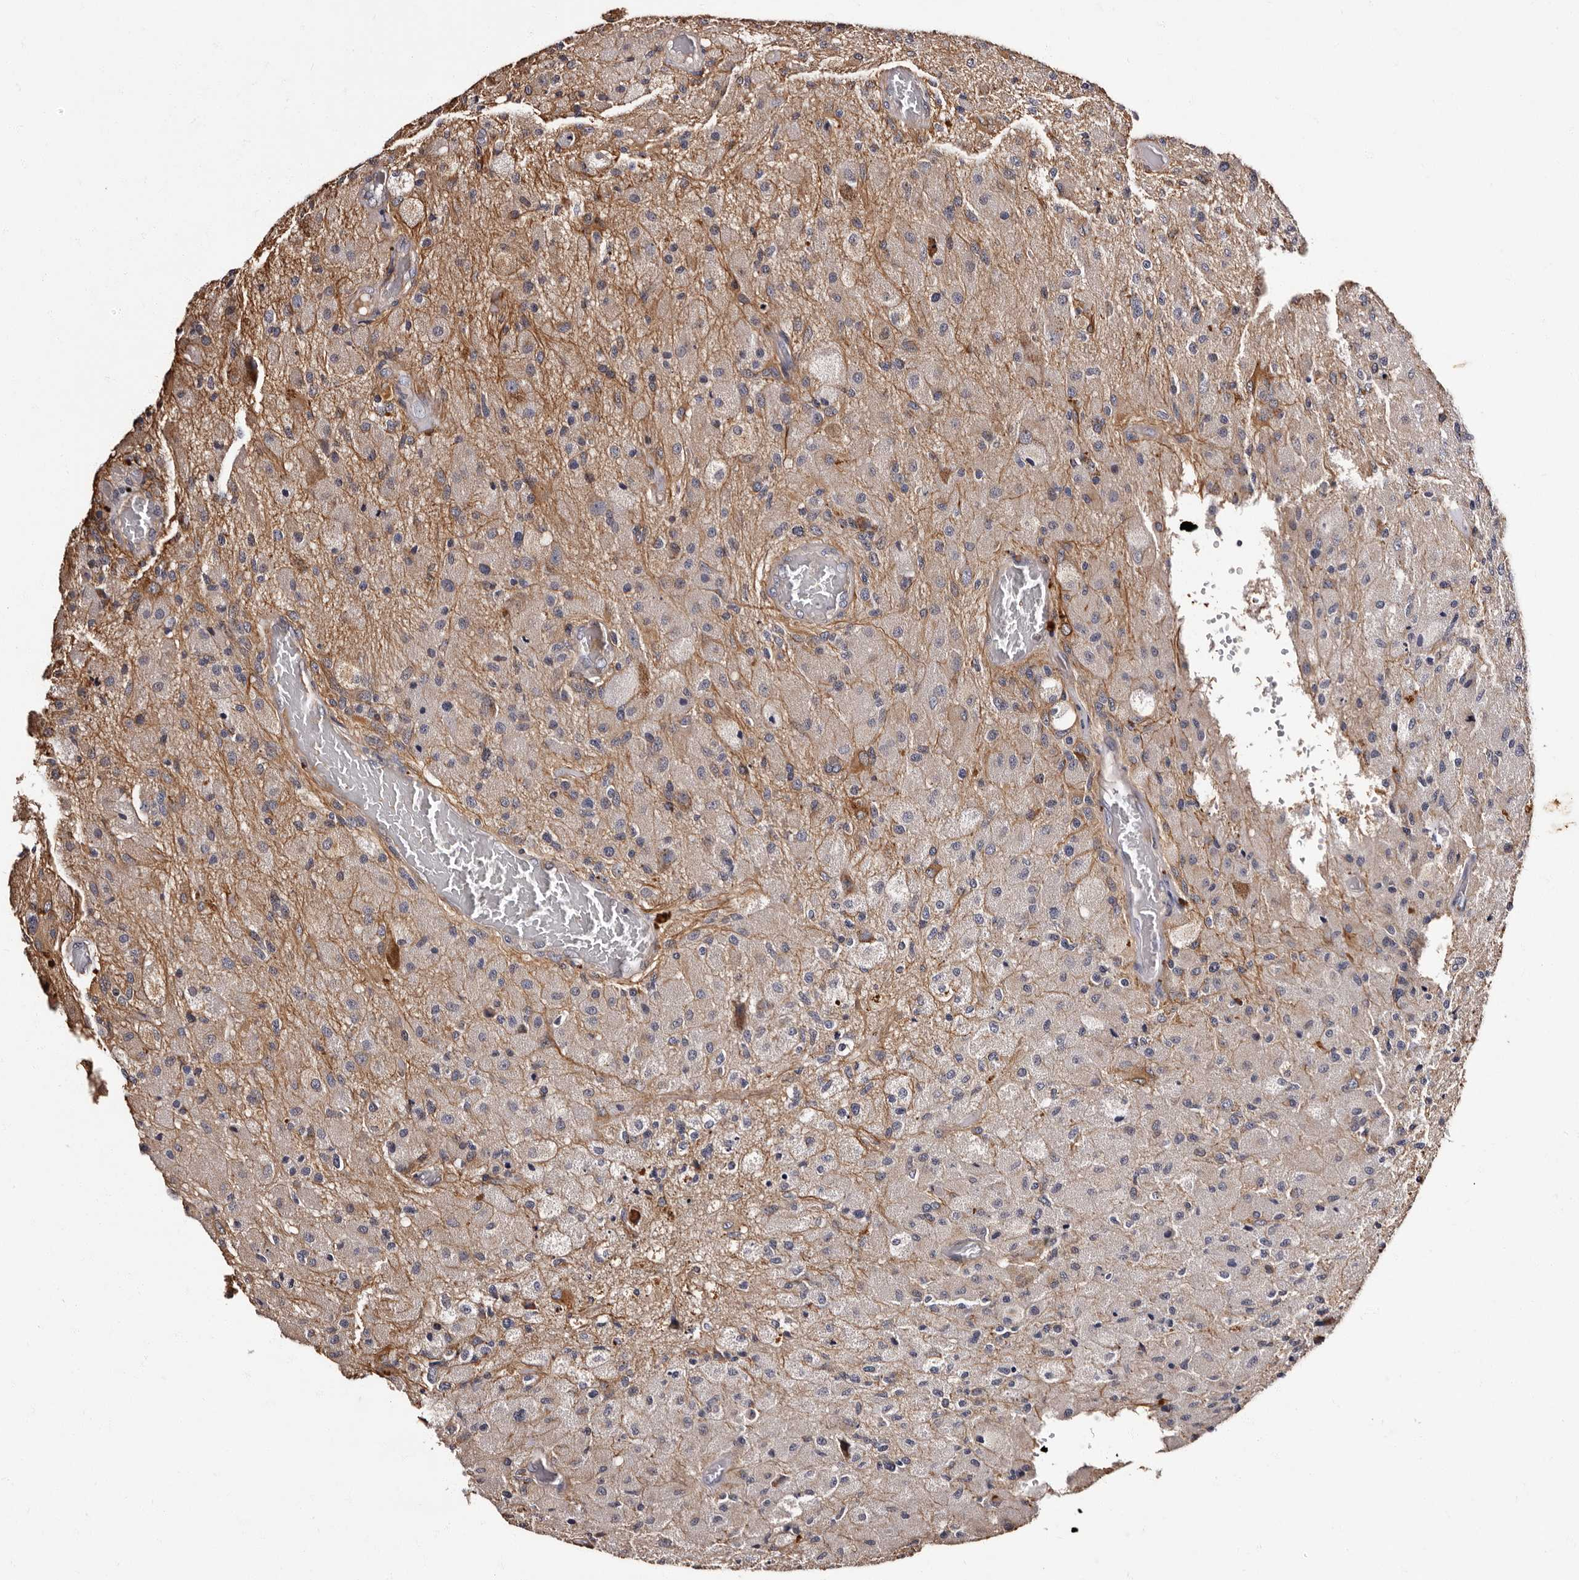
{"staining": {"intensity": "weak", "quantity": "<25%", "location": "cytoplasmic/membranous"}, "tissue": "glioma", "cell_type": "Tumor cells", "image_type": "cancer", "snomed": [{"axis": "morphology", "description": "Normal tissue, NOS"}, {"axis": "morphology", "description": "Glioma, malignant, High grade"}, {"axis": "topography", "description": "Cerebral cortex"}], "caption": "The image shows no significant staining in tumor cells of malignant glioma (high-grade). The staining is performed using DAB (3,3'-diaminobenzidine) brown chromogen with nuclei counter-stained in using hematoxylin.", "gene": "ADCK5", "patient": {"sex": "male", "age": 77}}